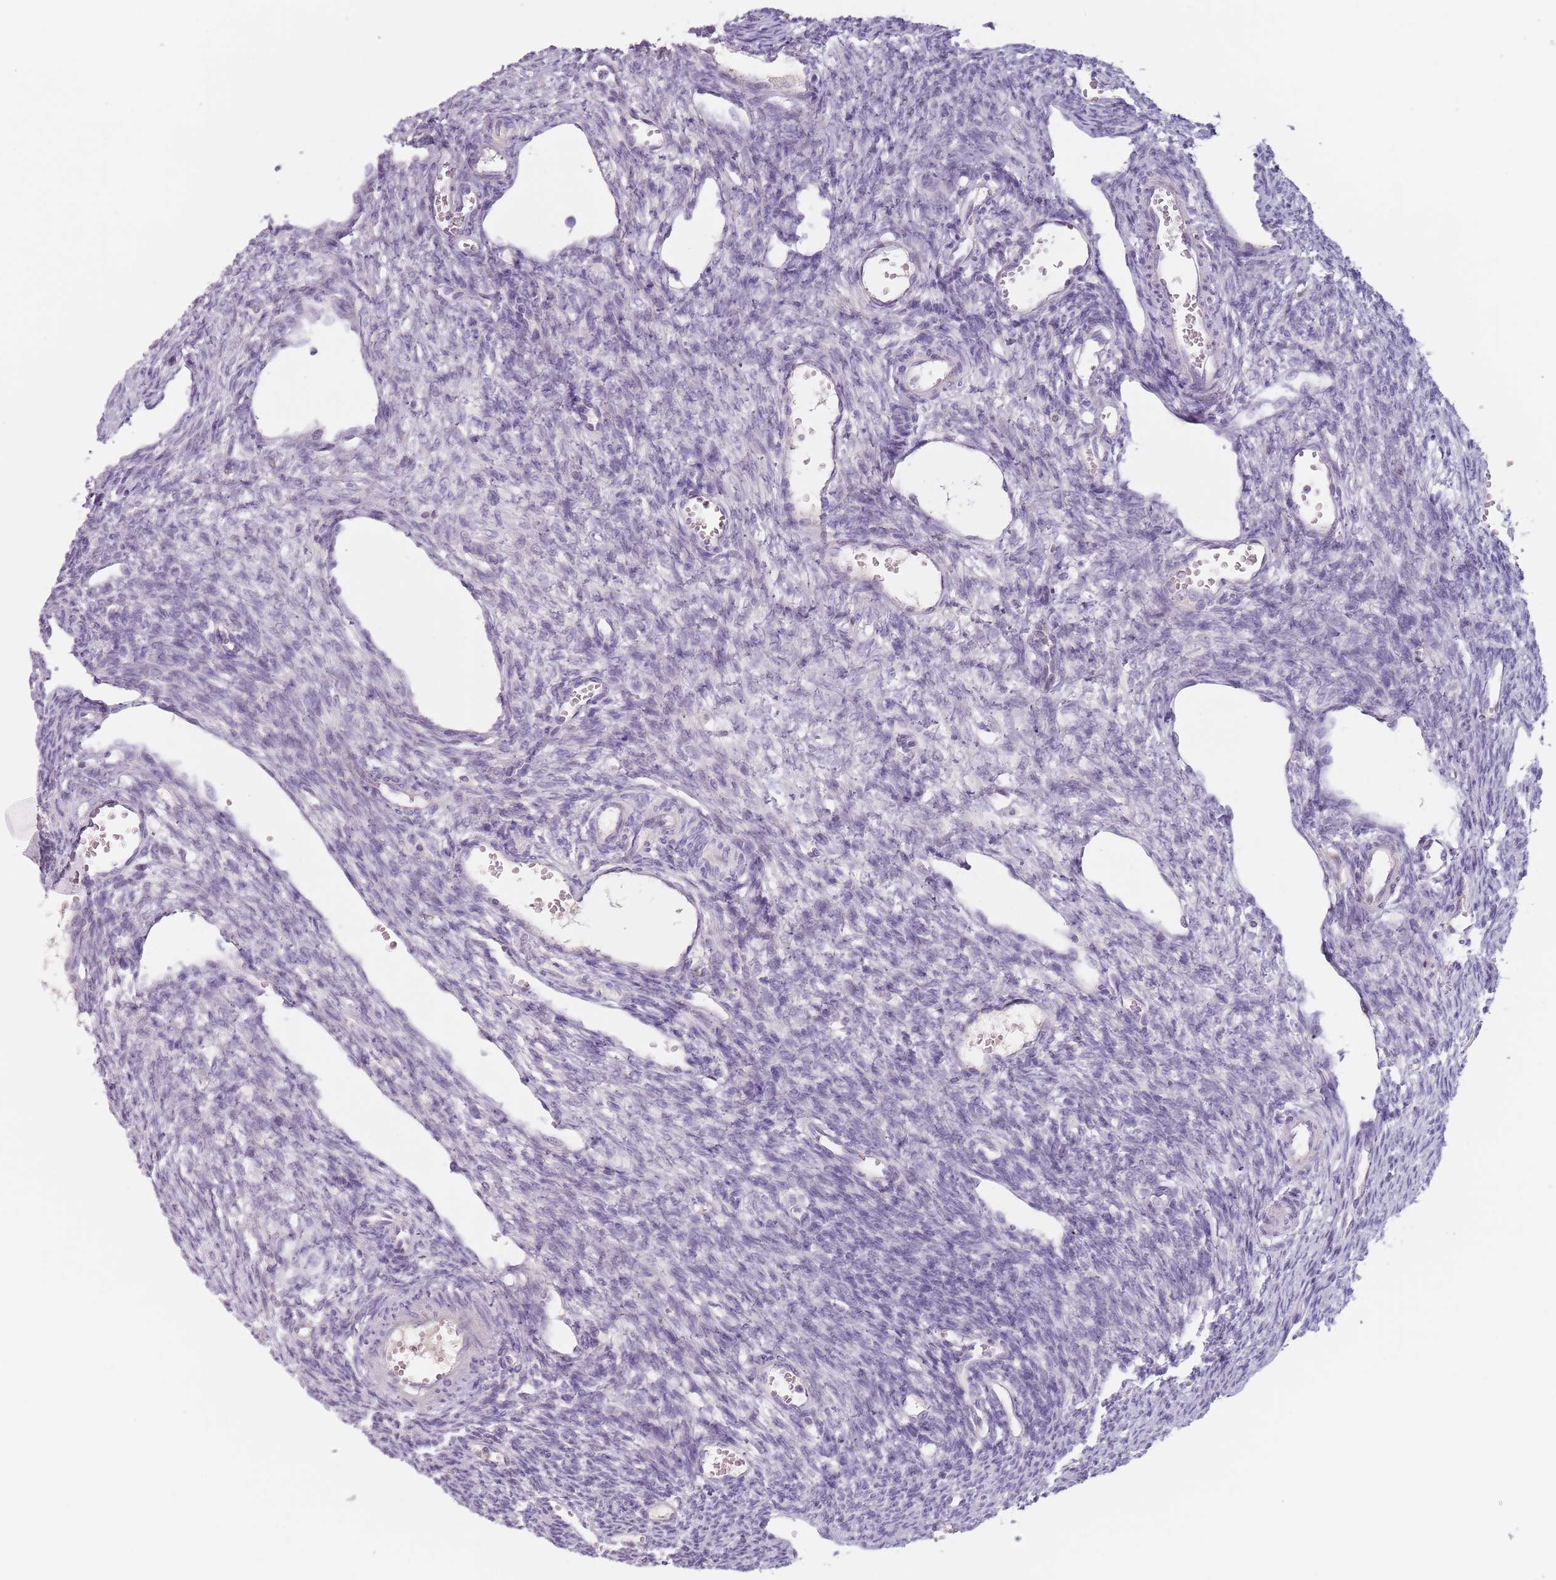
{"staining": {"intensity": "negative", "quantity": "none", "location": "none"}, "tissue": "ovary", "cell_type": "Follicle cells", "image_type": "normal", "snomed": [{"axis": "morphology", "description": "Normal tissue, NOS"}, {"axis": "morphology", "description": "Cyst, NOS"}, {"axis": "topography", "description": "Ovary"}], "caption": "This micrograph is of normal ovary stained with immunohistochemistry (IHC) to label a protein in brown with the nuclei are counter-stained blue. There is no positivity in follicle cells.", "gene": "CEP19", "patient": {"sex": "female", "age": 33}}